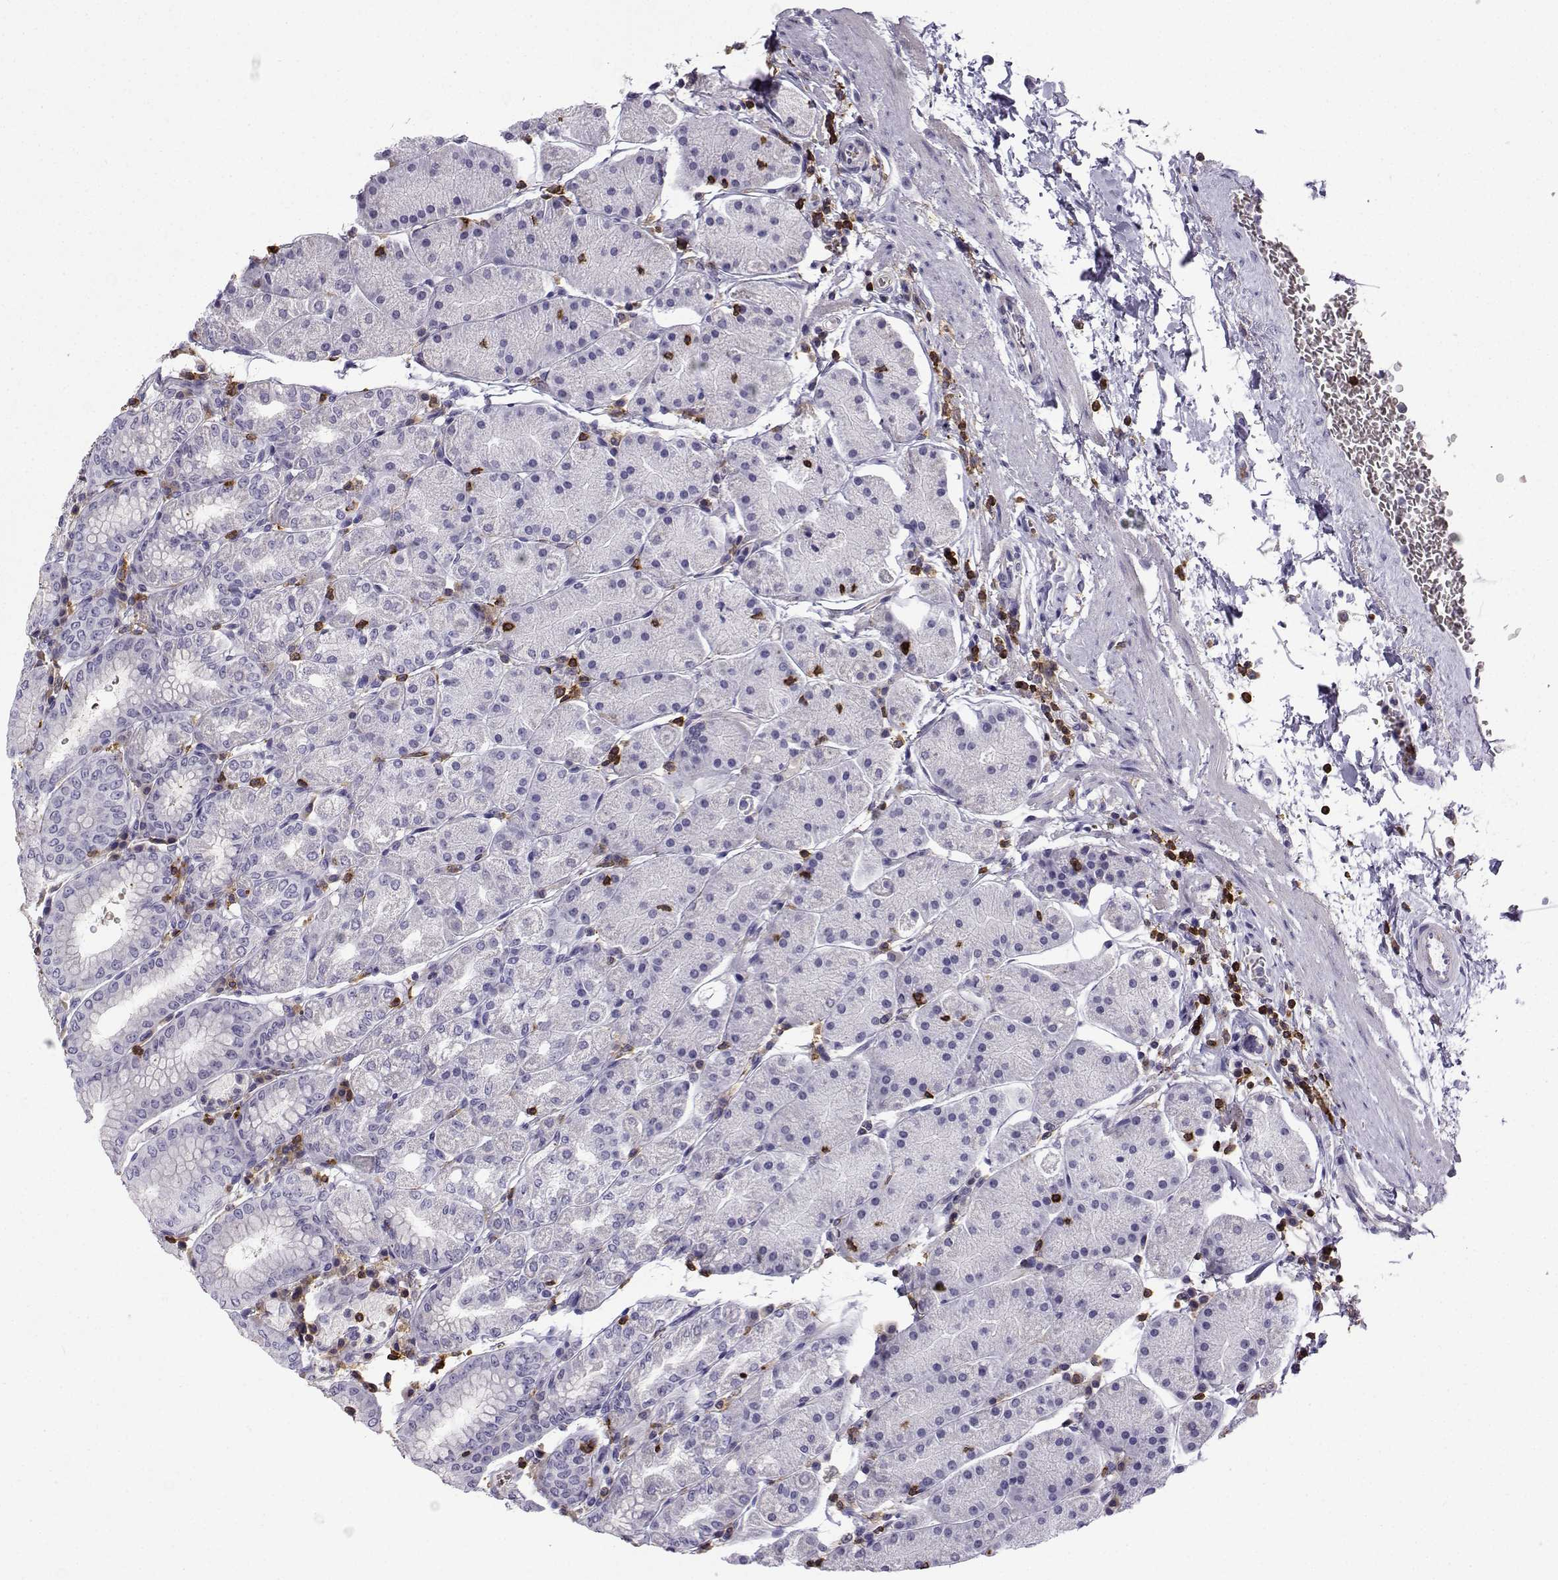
{"staining": {"intensity": "negative", "quantity": "none", "location": "none"}, "tissue": "stomach", "cell_type": "Glandular cells", "image_type": "normal", "snomed": [{"axis": "morphology", "description": "Normal tissue, NOS"}, {"axis": "topography", "description": "Stomach"}], "caption": "The IHC micrograph has no significant staining in glandular cells of stomach. (Immunohistochemistry, brightfield microscopy, high magnification).", "gene": "DOCK10", "patient": {"sex": "male", "age": 54}}